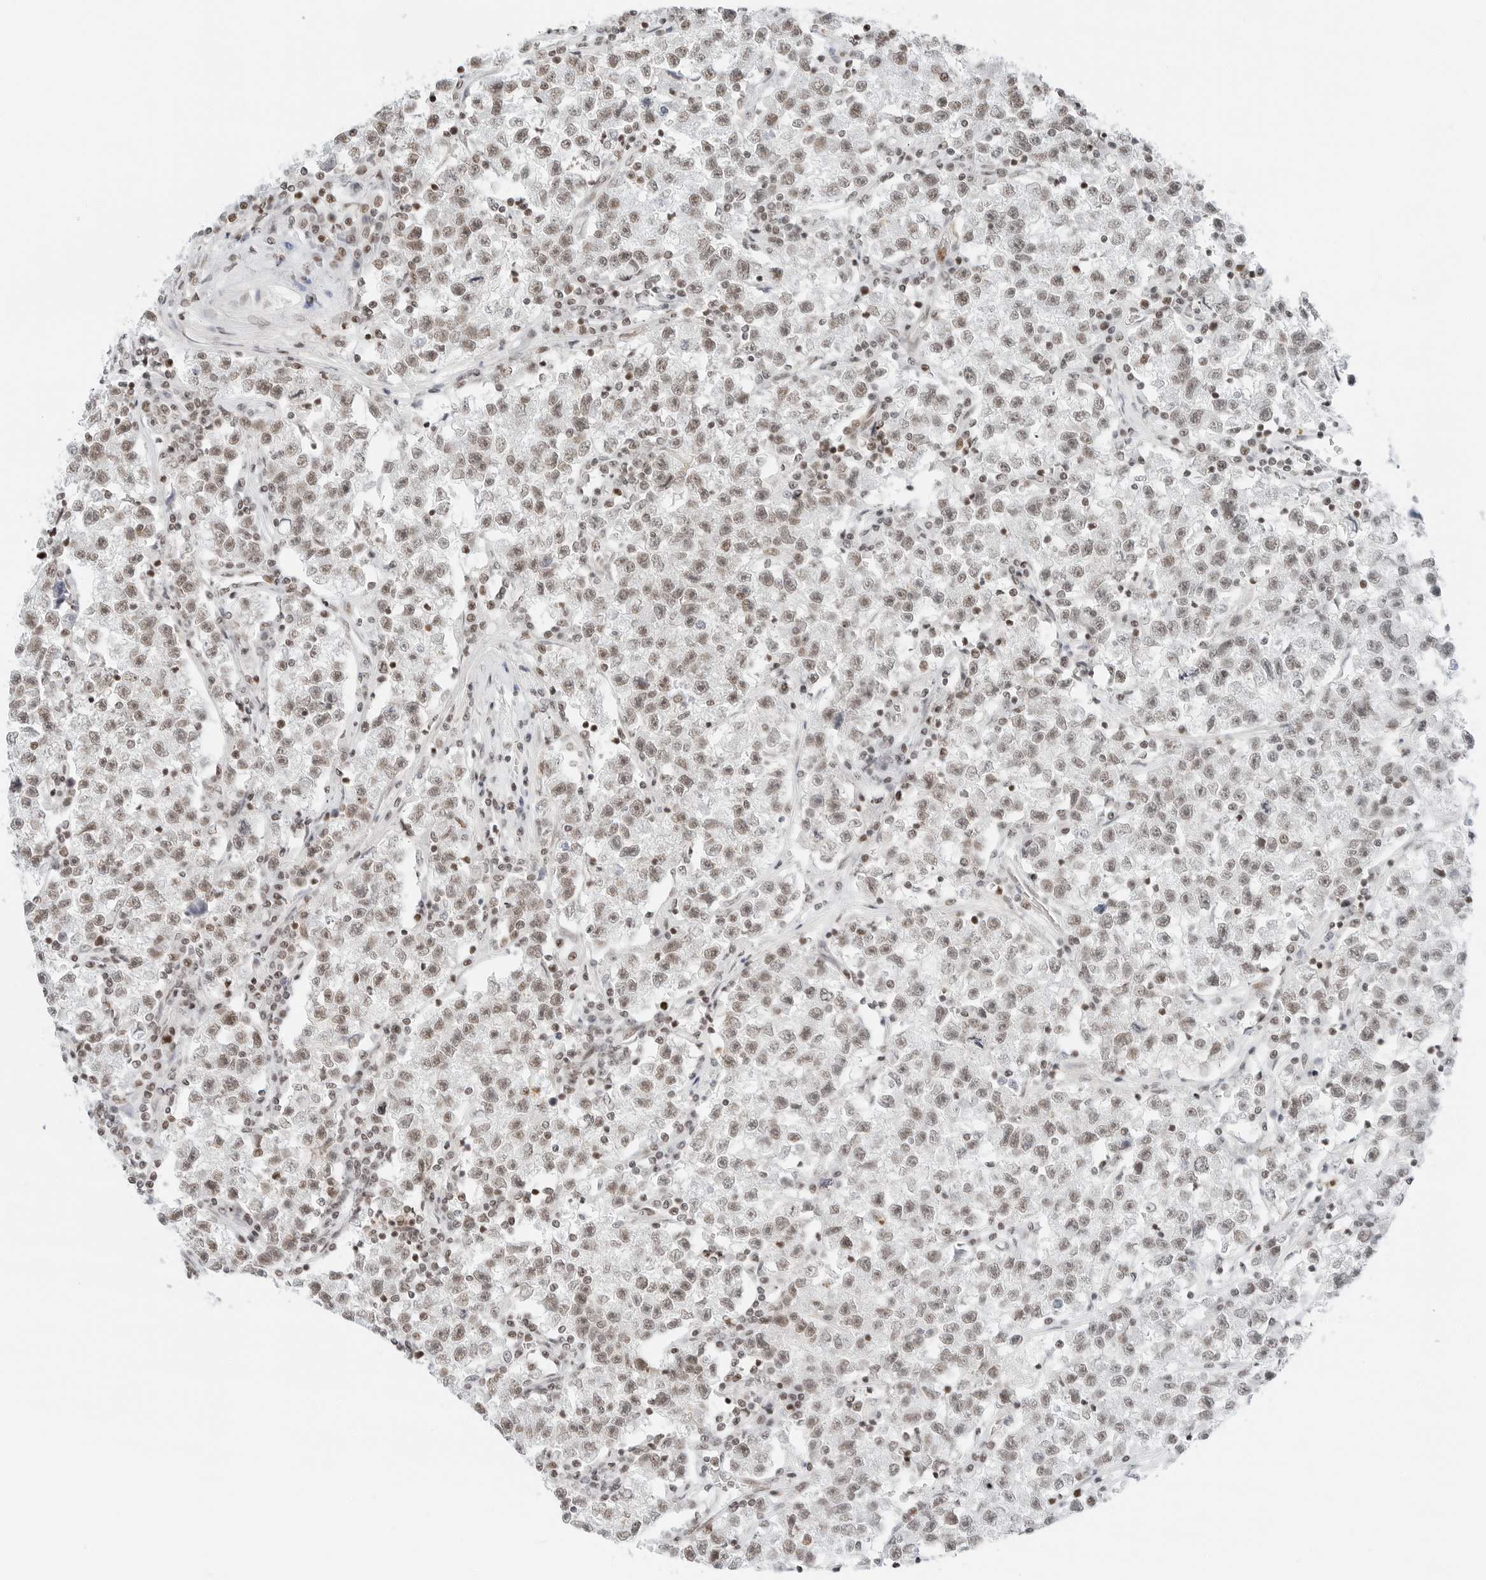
{"staining": {"intensity": "weak", "quantity": ">75%", "location": "nuclear"}, "tissue": "testis cancer", "cell_type": "Tumor cells", "image_type": "cancer", "snomed": [{"axis": "morphology", "description": "Seminoma, NOS"}, {"axis": "topography", "description": "Testis"}], "caption": "IHC histopathology image of neoplastic tissue: human testis seminoma stained using immunohistochemistry reveals low levels of weak protein expression localized specifically in the nuclear of tumor cells, appearing as a nuclear brown color.", "gene": "CRTC2", "patient": {"sex": "male", "age": 22}}